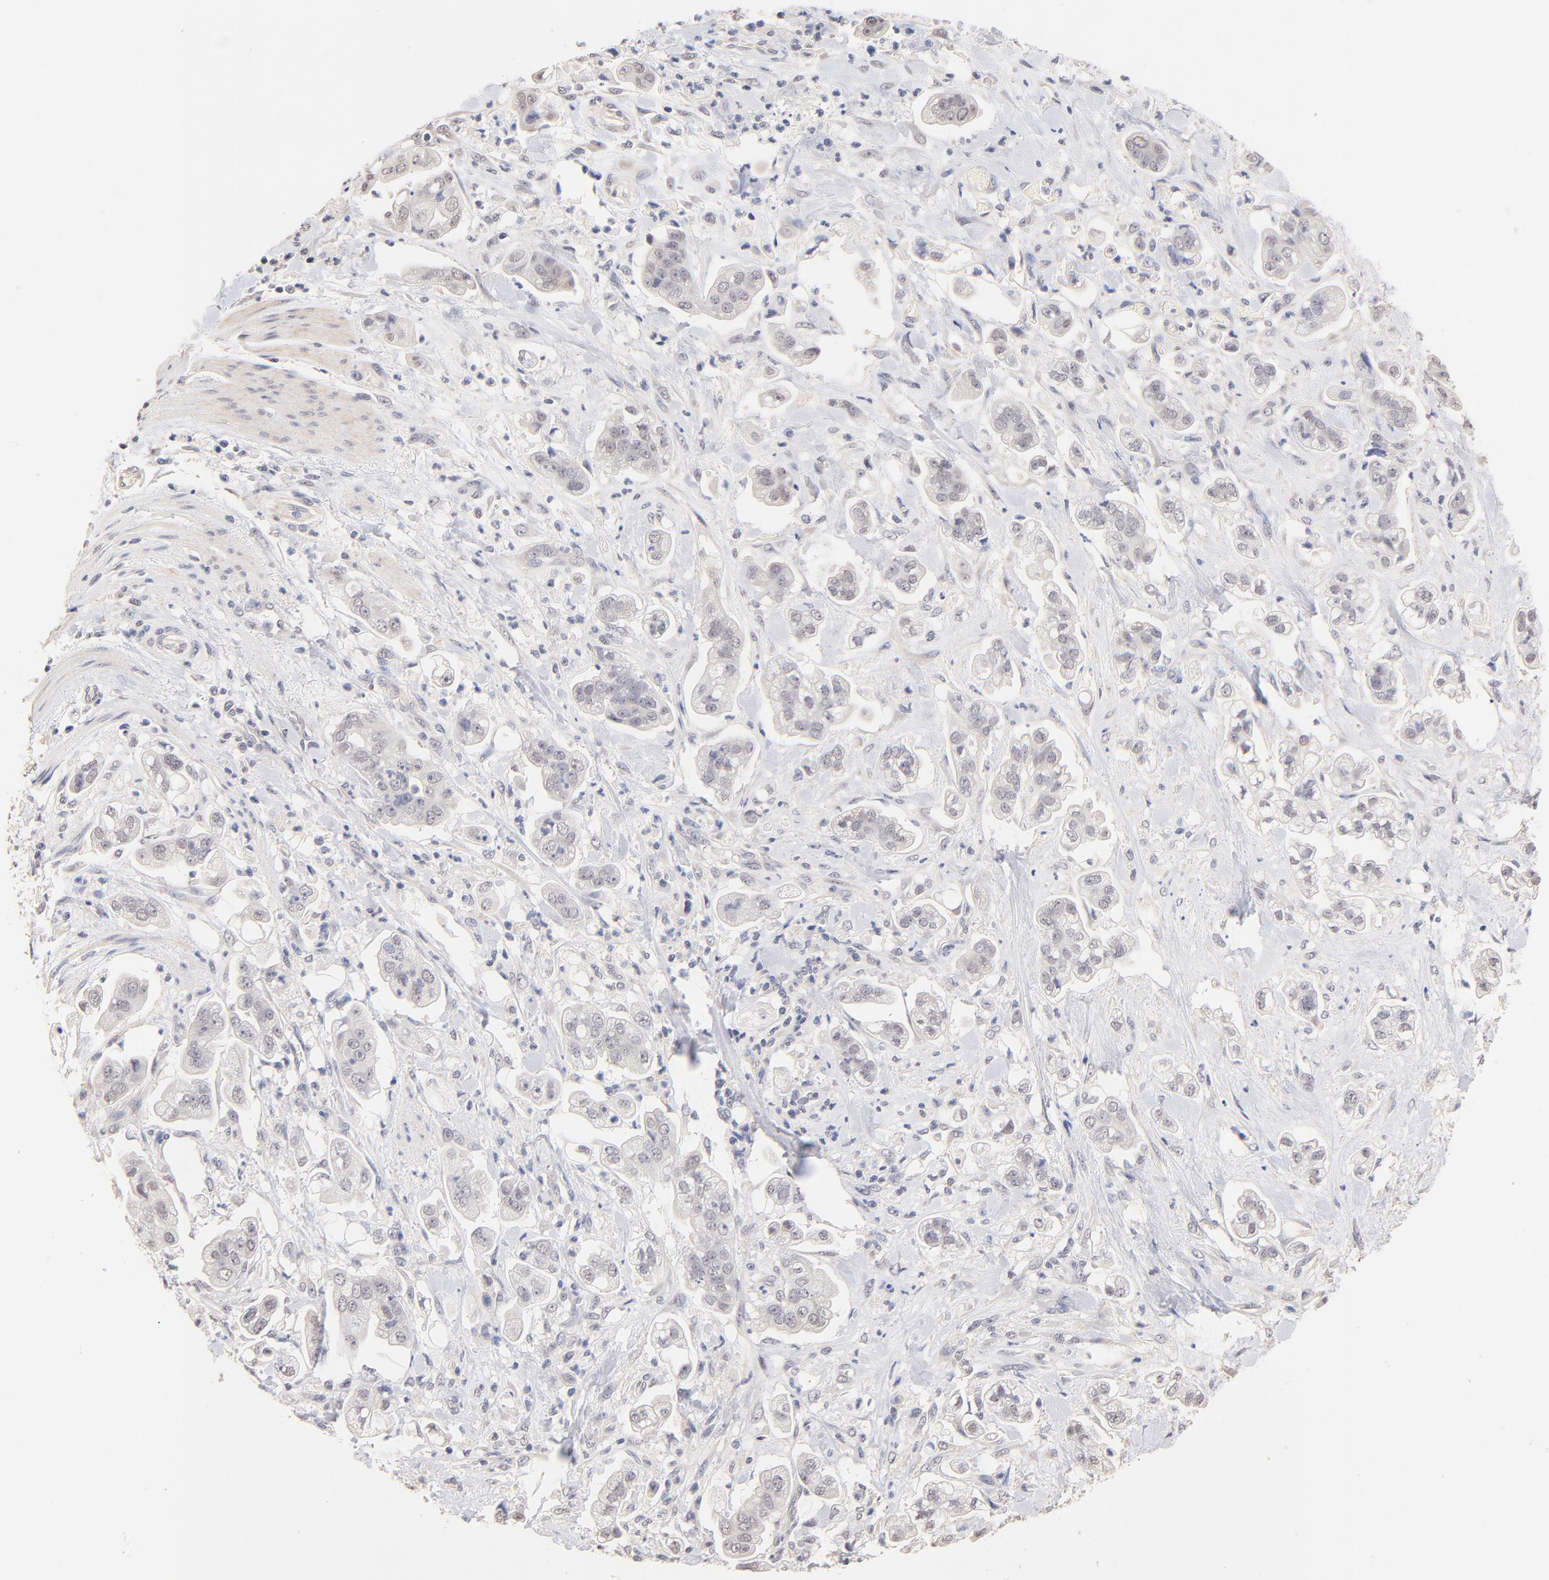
{"staining": {"intensity": "negative", "quantity": "none", "location": "none"}, "tissue": "stomach cancer", "cell_type": "Tumor cells", "image_type": "cancer", "snomed": [{"axis": "morphology", "description": "Adenocarcinoma, NOS"}, {"axis": "topography", "description": "Stomach"}], "caption": "IHC photomicrograph of adenocarcinoma (stomach) stained for a protein (brown), which shows no positivity in tumor cells.", "gene": "RIBC2", "patient": {"sex": "male", "age": 62}}